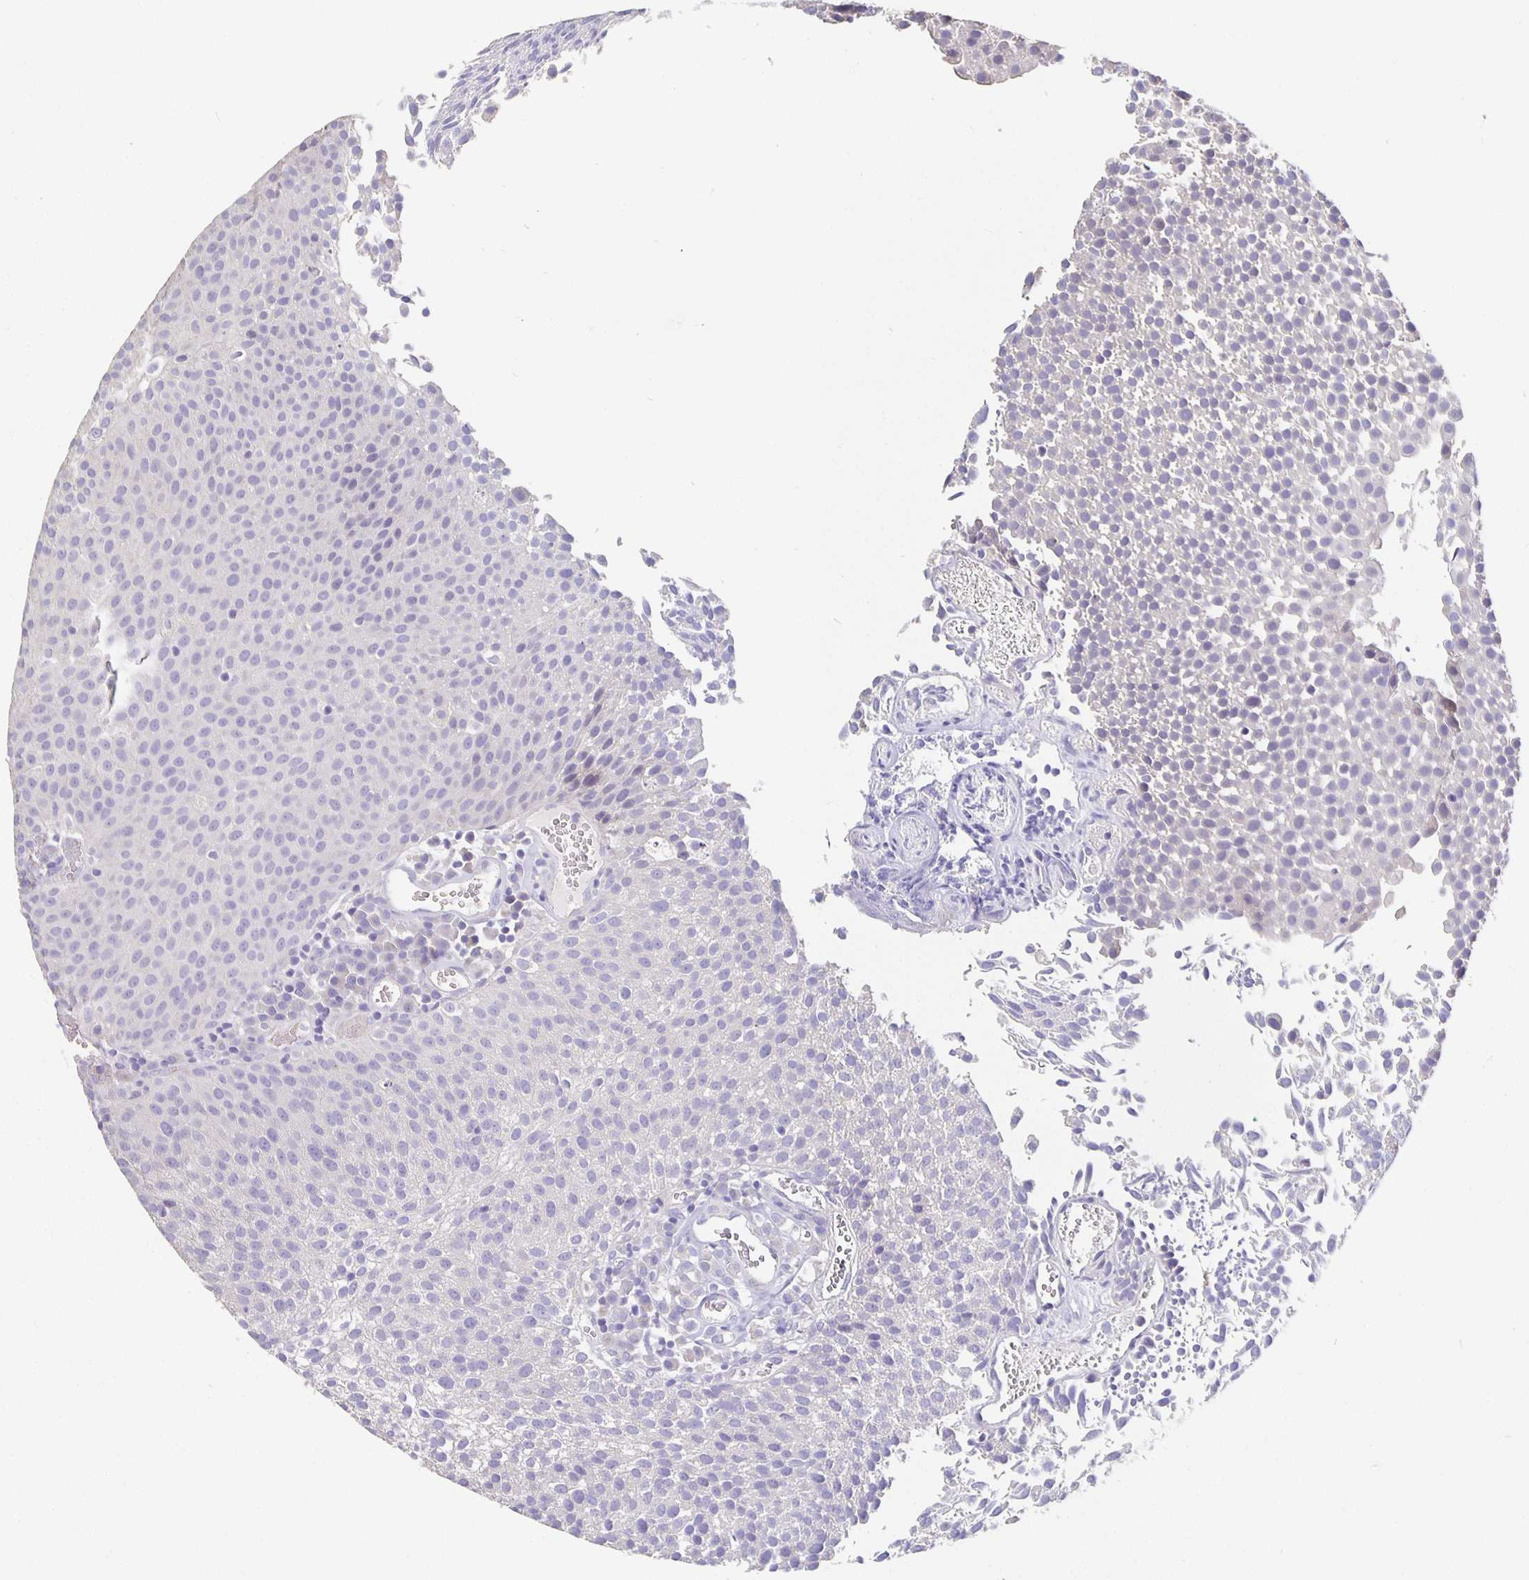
{"staining": {"intensity": "negative", "quantity": "none", "location": "none"}, "tissue": "urothelial cancer", "cell_type": "Tumor cells", "image_type": "cancer", "snomed": [{"axis": "morphology", "description": "Urothelial carcinoma, Low grade"}, {"axis": "topography", "description": "Urinary bladder"}], "caption": "The image reveals no staining of tumor cells in urothelial carcinoma (low-grade).", "gene": "CFAP74", "patient": {"sex": "female", "age": 79}}